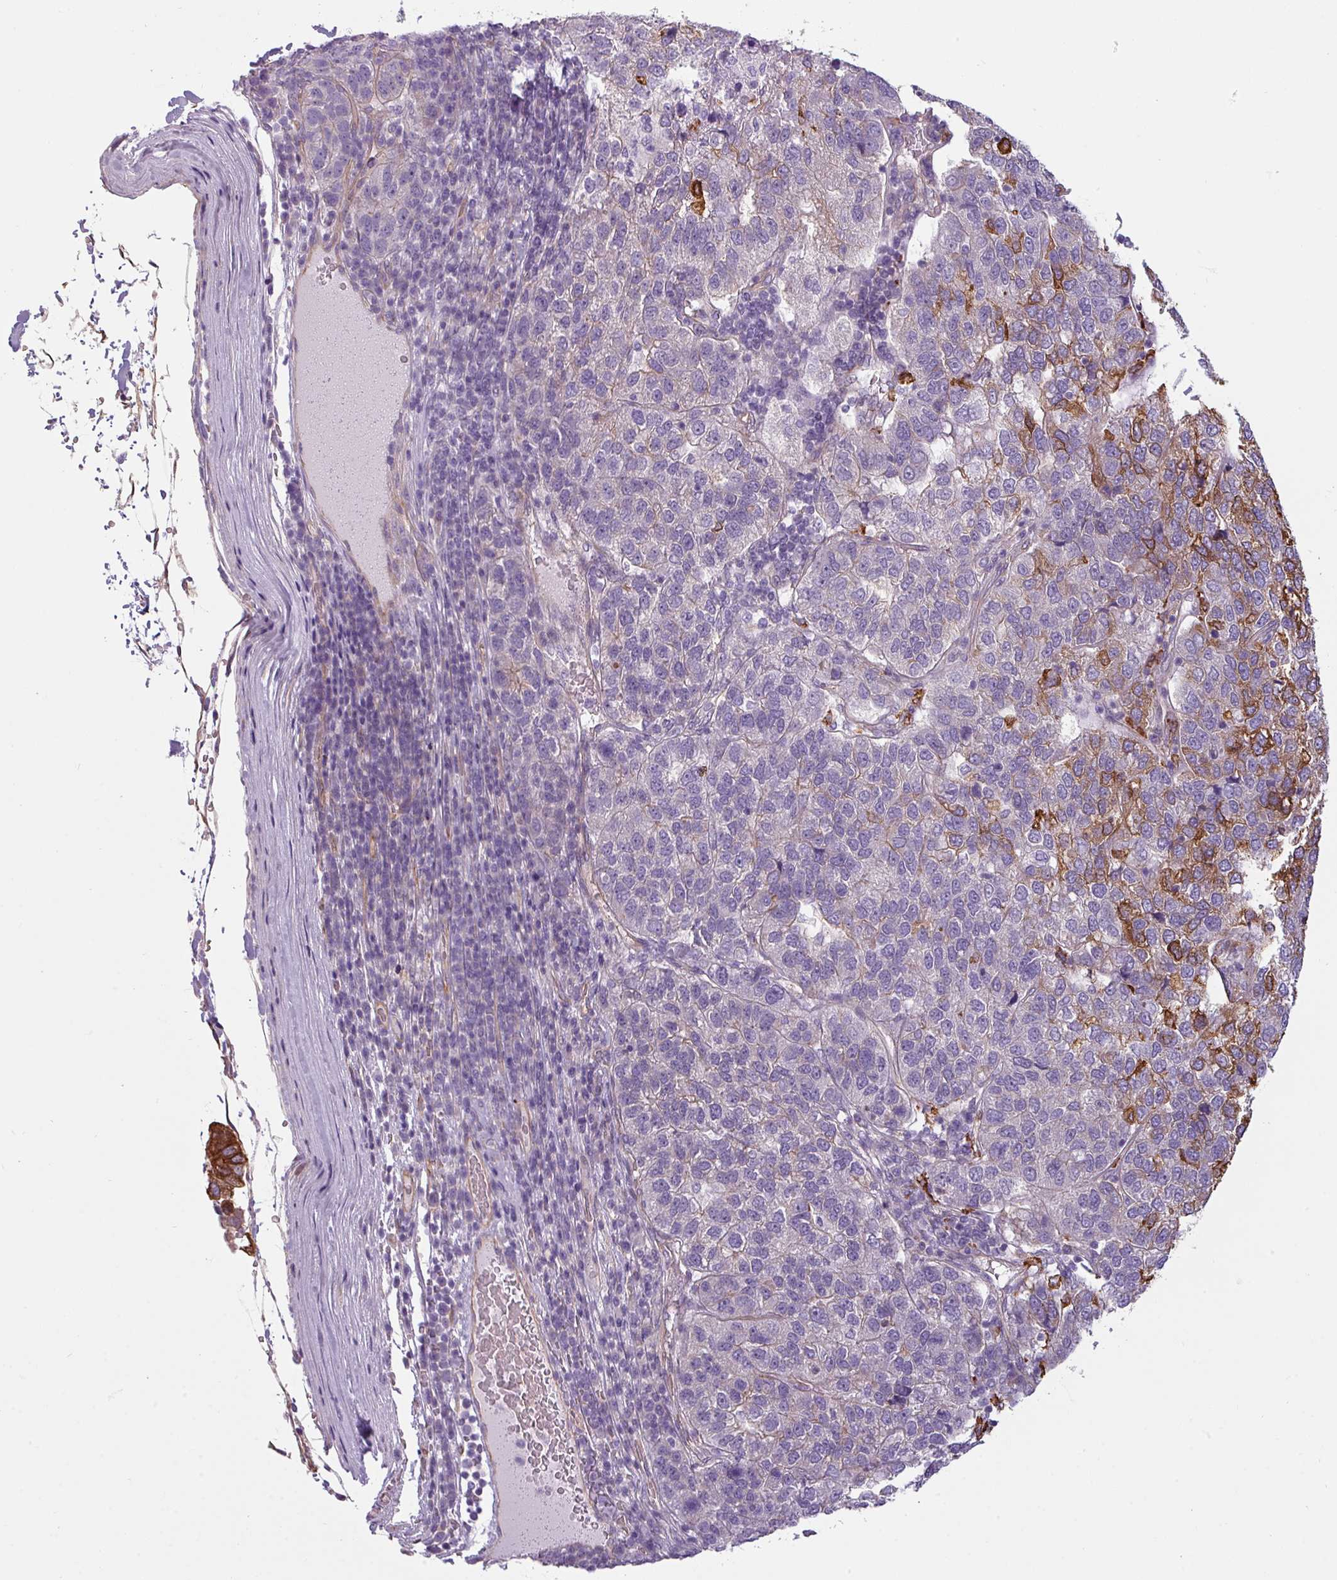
{"staining": {"intensity": "strong", "quantity": "<25%", "location": "cytoplasmic/membranous"}, "tissue": "pancreatic cancer", "cell_type": "Tumor cells", "image_type": "cancer", "snomed": [{"axis": "morphology", "description": "Adenocarcinoma, NOS"}, {"axis": "topography", "description": "Pancreas"}], "caption": "High-power microscopy captured an immunohistochemistry (IHC) micrograph of pancreatic cancer, revealing strong cytoplasmic/membranous positivity in approximately <25% of tumor cells.", "gene": "BUD23", "patient": {"sex": "female", "age": 61}}